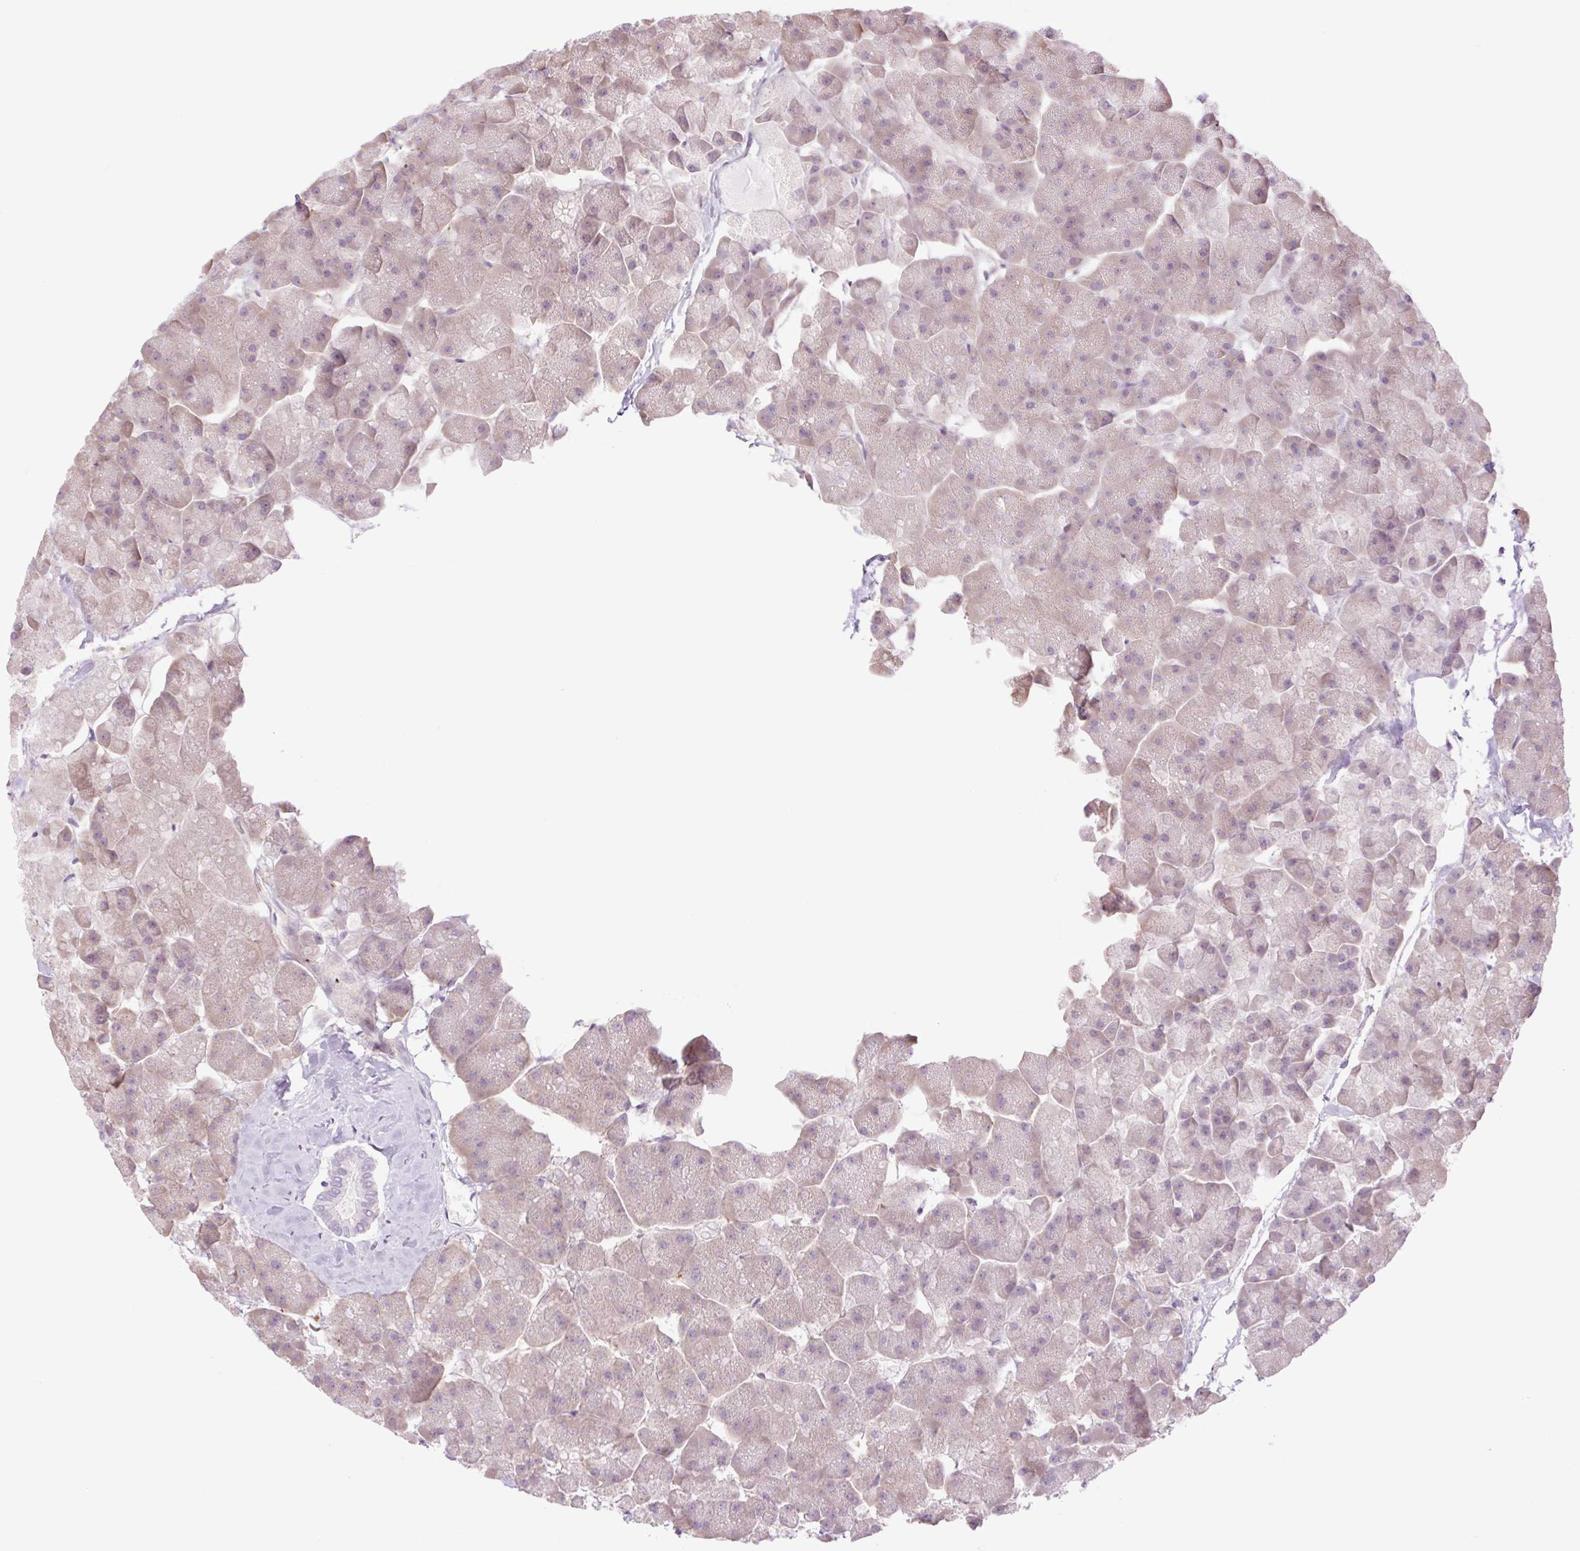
{"staining": {"intensity": "weak", "quantity": "25%-75%", "location": "cytoplasmic/membranous"}, "tissue": "pancreas", "cell_type": "Exocrine glandular cells", "image_type": "normal", "snomed": [{"axis": "morphology", "description": "Normal tissue, NOS"}, {"axis": "topography", "description": "Pancreas"}, {"axis": "topography", "description": "Peripheral nerve tissue"}], "caption": "Immunohistochemical staining of normal pancreas displays weak cytoplasmic/membranous protein expression in about 25%-75% of exocrine glandular cells. The staining was performed using DAB (3,3'-diaminobenzidine), with brown indicating positive protein expression. Nuclei are stained blue with hematoxylin.", "gene": "COL5A1", "patient": {"sex": "male", "age": 54}}